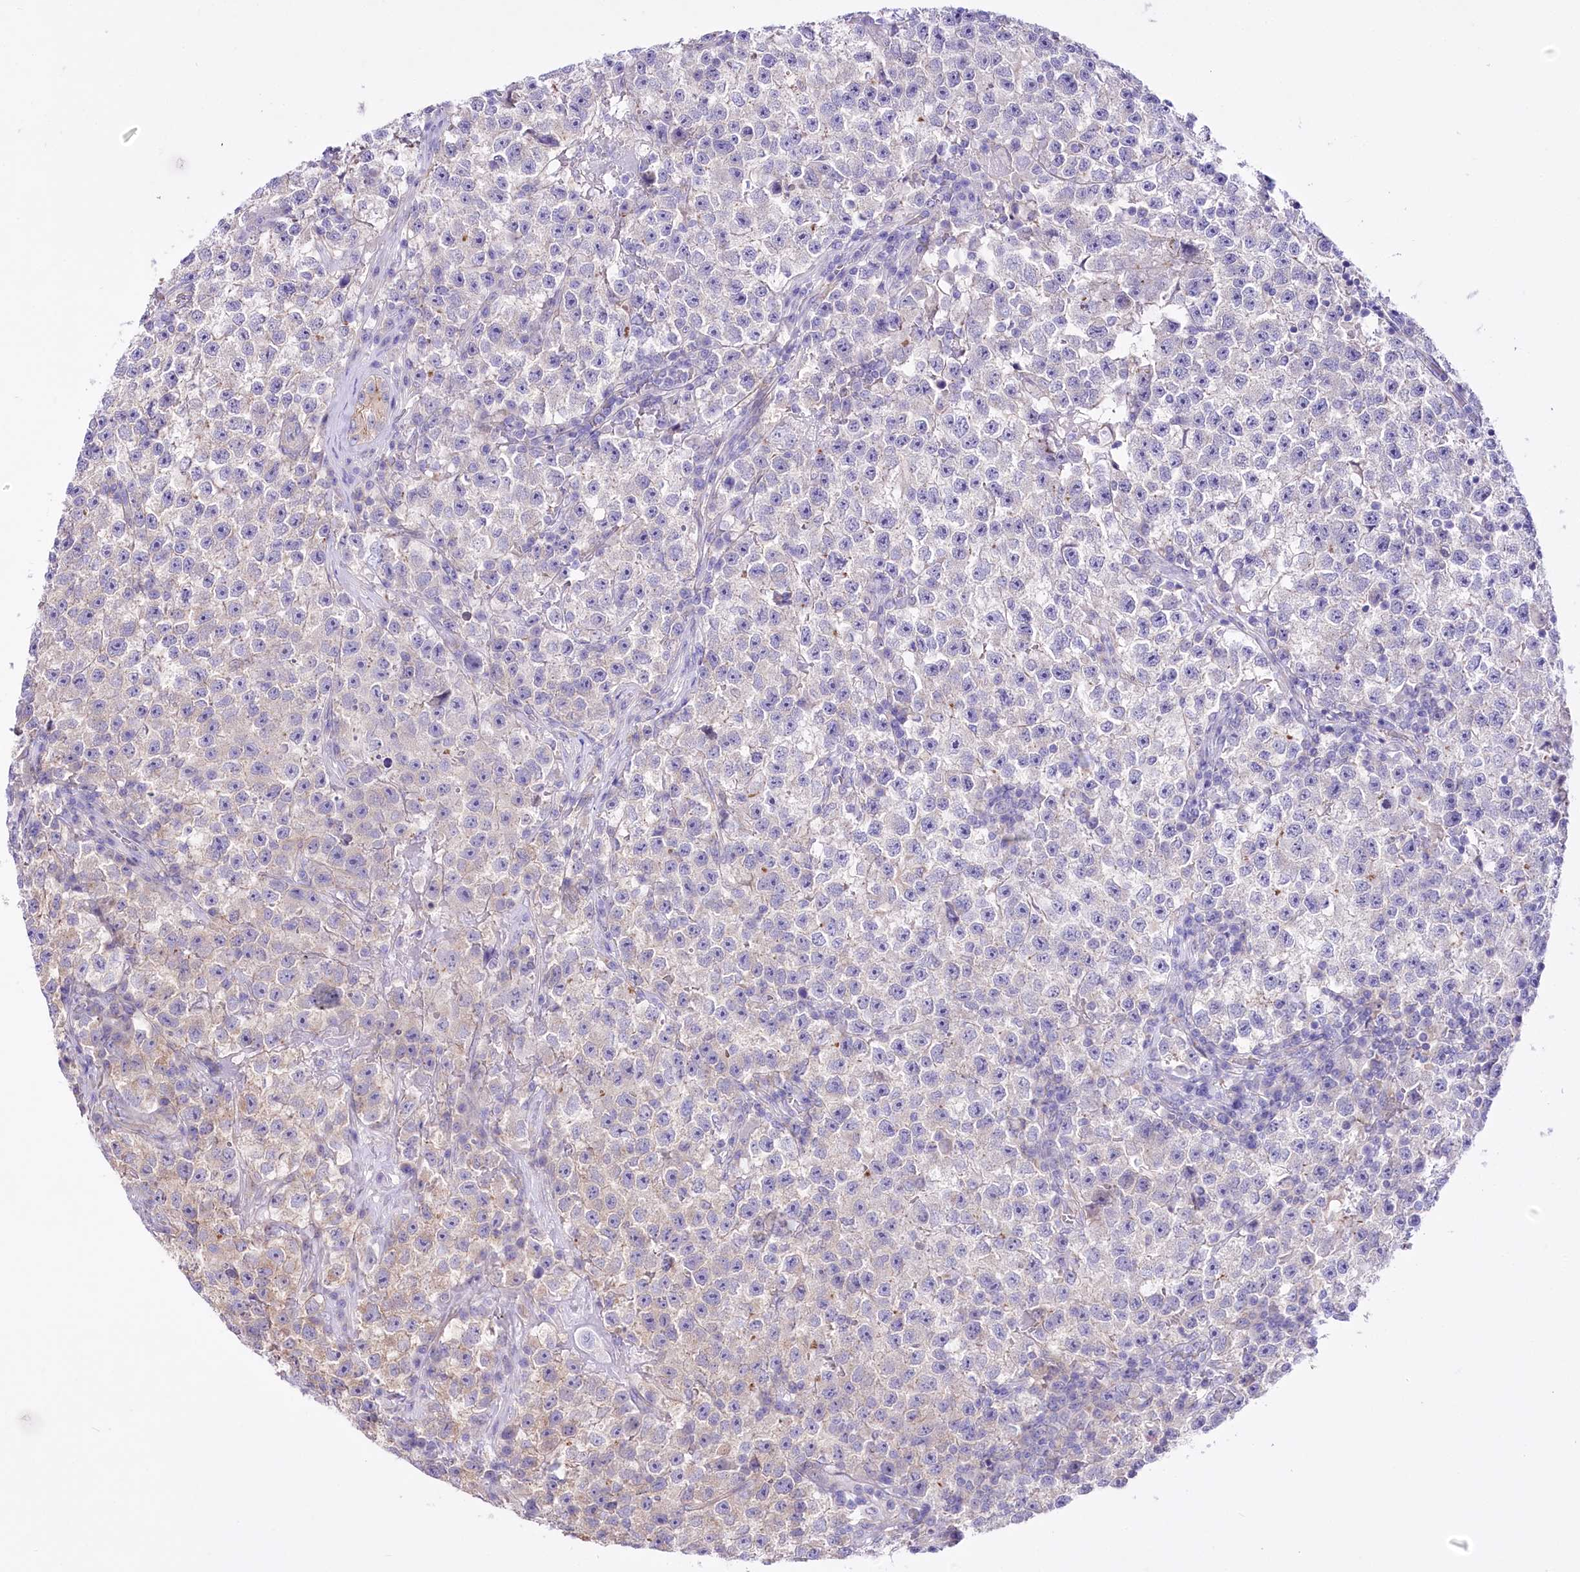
{"staining": {"intensity": "negative", "quantity": "none", "location": "none"}, "tissue": "testis cancer", "cell_type": "Tumor cells", "image_type": "cancer", "snomed": [{"axis": "morphology", "description": "Seminoma, NOS"}, {"axis": "topography", "description": "Testis"}], "caption": "Tumor cells show no significant staining in seminoma (testis). (Stains: DAB (3,3'-diaminobenzidine) immunohistochemistry with hematoxylin counter stain, Microscopy: brightfield microscopy at high magnification).", "gene": "LRRC34", "patient": {"sex": "male", "age": 22}}